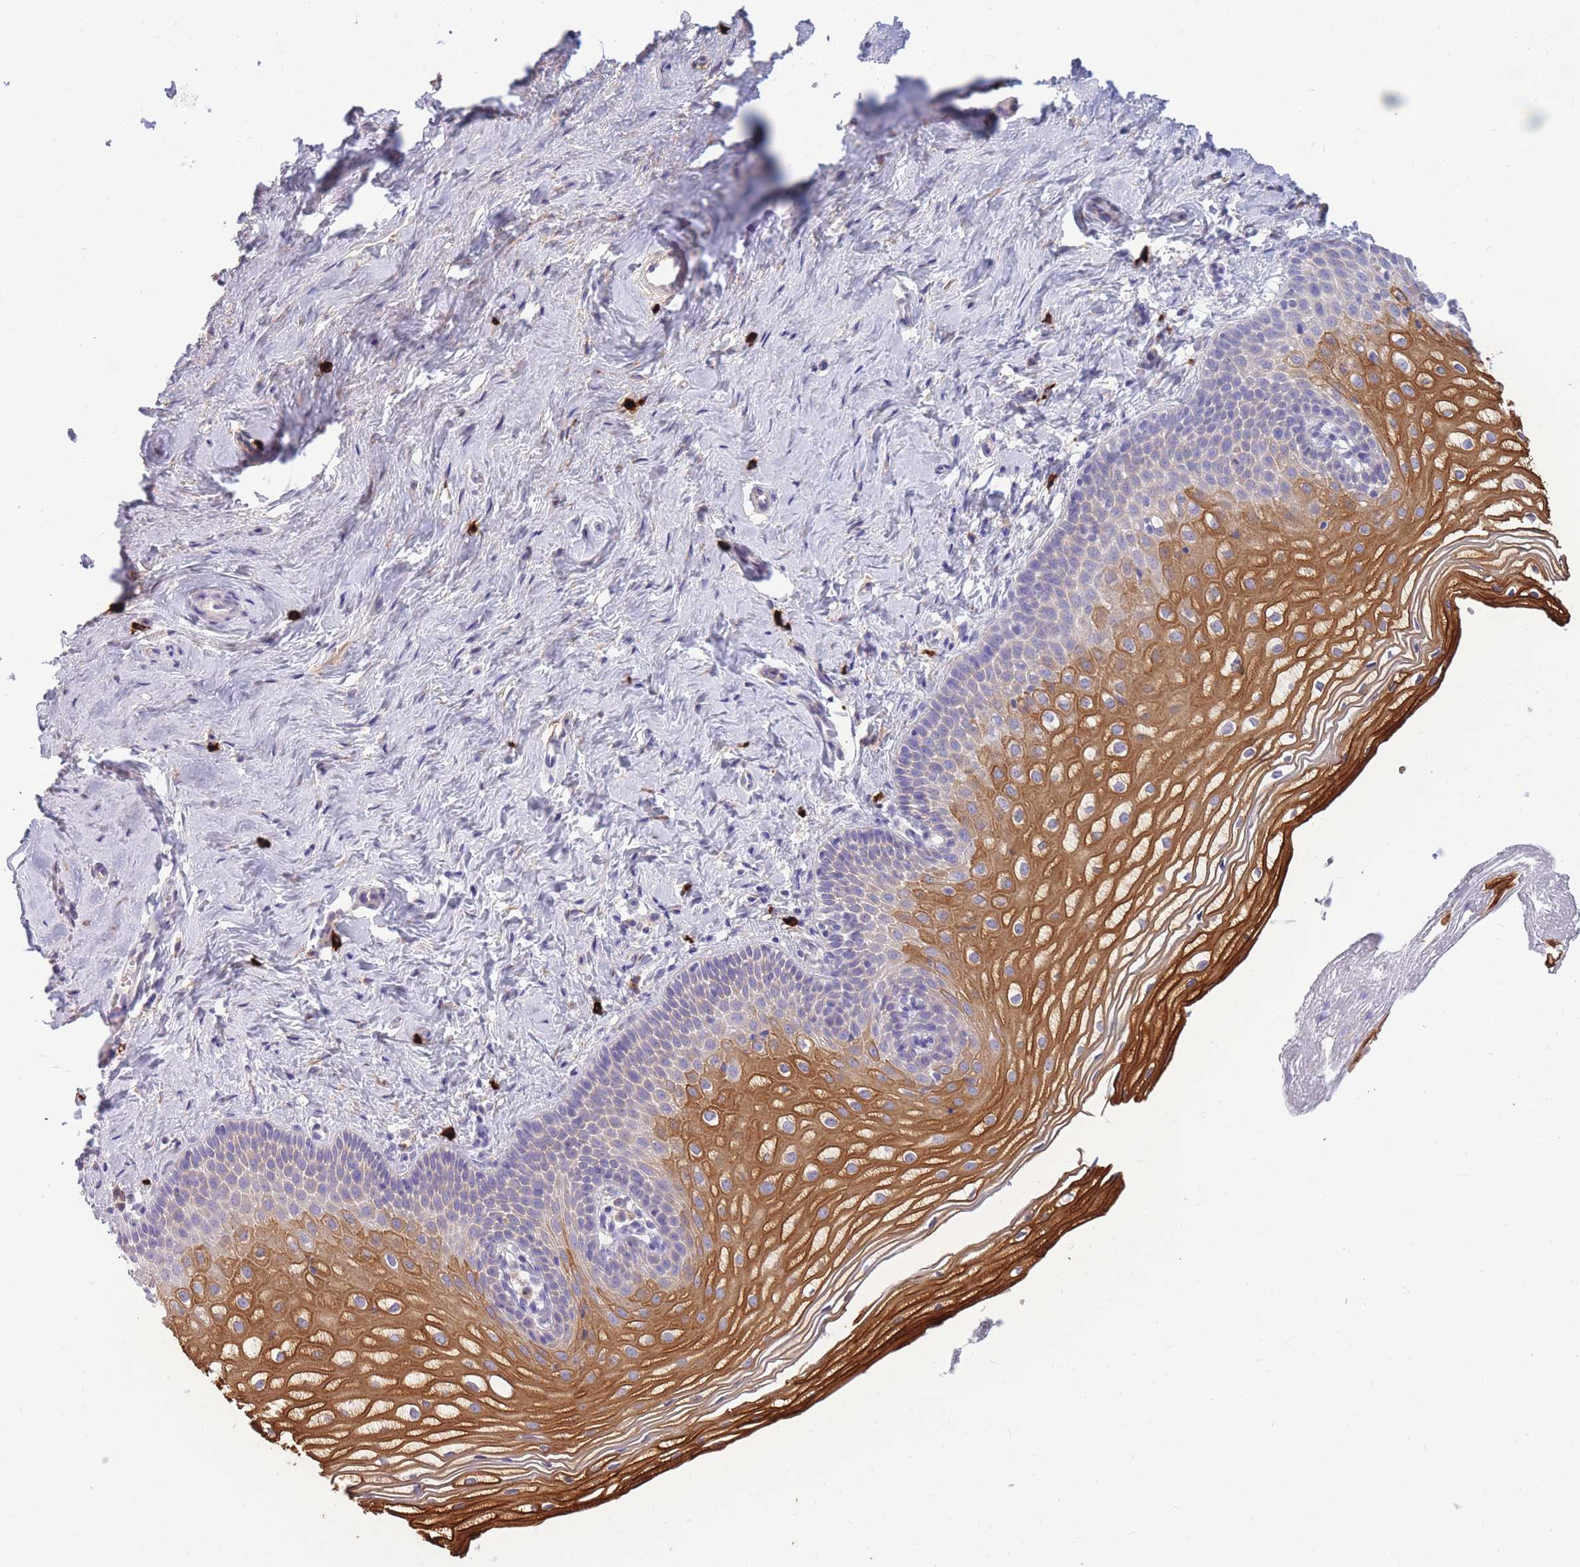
{"staining": {"intensity": "strong", "quantity": "<25%", "location": "cytoplasmic/membranous"}, "tissue": "vagina", "cell_type": "Squamous epithelial cells", "image_type": "normal", "snomed": [{"axis": "morphology", "description": "Normal tissue, NOS"}, {"axis": "topography", "description": "Vagina"}], "caption": "Human vagina stained for a protein (brown) displays strong cytoplasmic/membranous positive staining in about <25% of squamous epithelial cells.", "gene": "TPSAB1", "patient": {"sex": "female", "age": 56}}